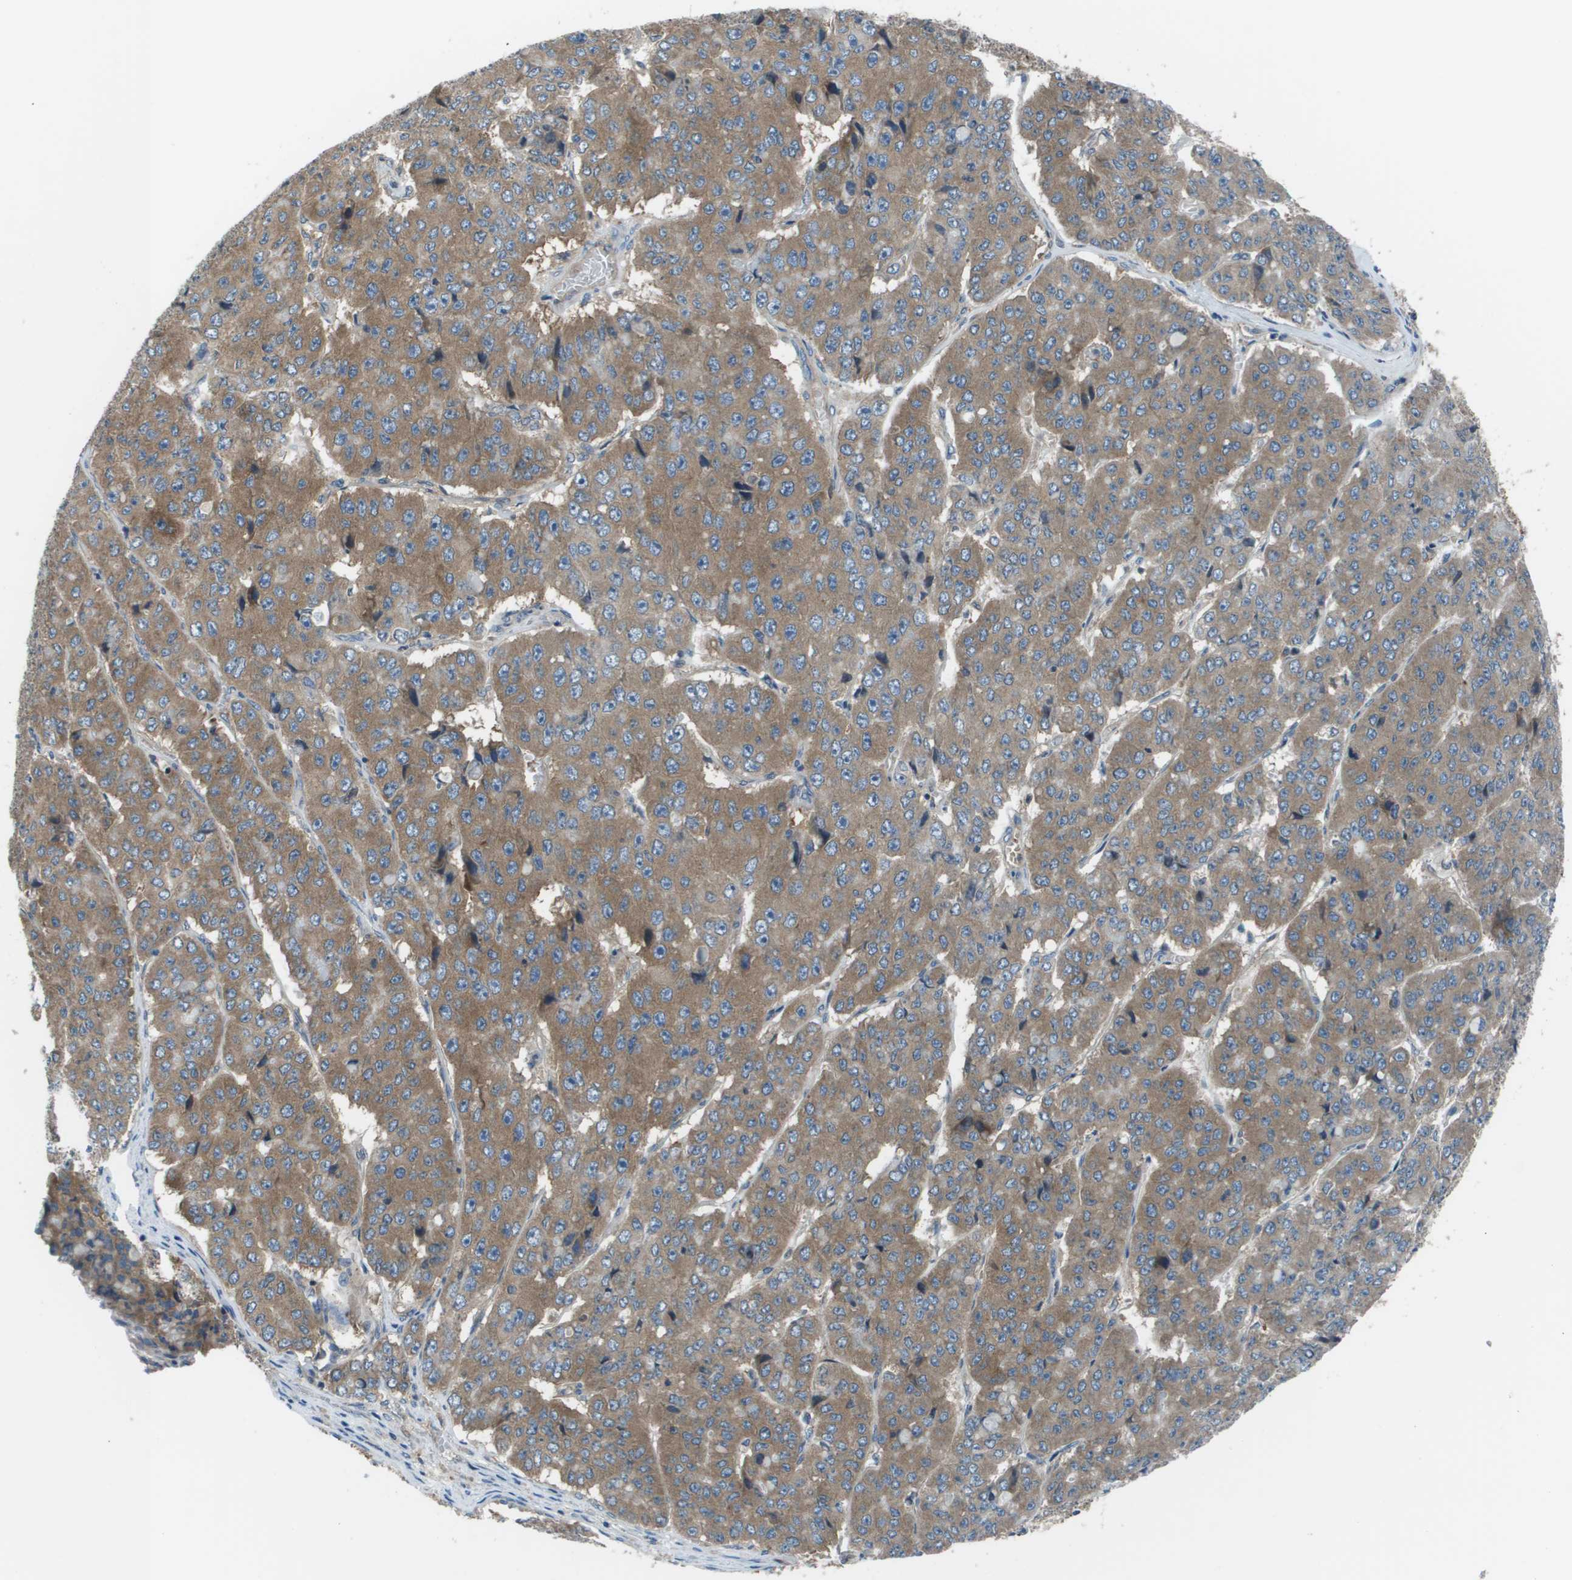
{"staining": {"intensity": "moderate", "quantity": ">75%", "location": "cytoplasmic/membranous"}, "tissue": "pancreatic cancer", "cell_type": "Tumor cells", "image_type": "cancer", "snomed": [{"axis": "morphology", "description": "Adenocarcinoma, NOS"}, {"axis": "topography", "description": "Pancreas"}], "caption": "Immunohistochemical staining of human pancreatic cancer demonstrates medium levels of moderate cytoplasmic/membranous protein positivity in about >75% of tumor cells. (IHC, brightfield microscopy, high magnification).", "gene": "EIF3B", "patient": {"sex": "male", "age": 50}}